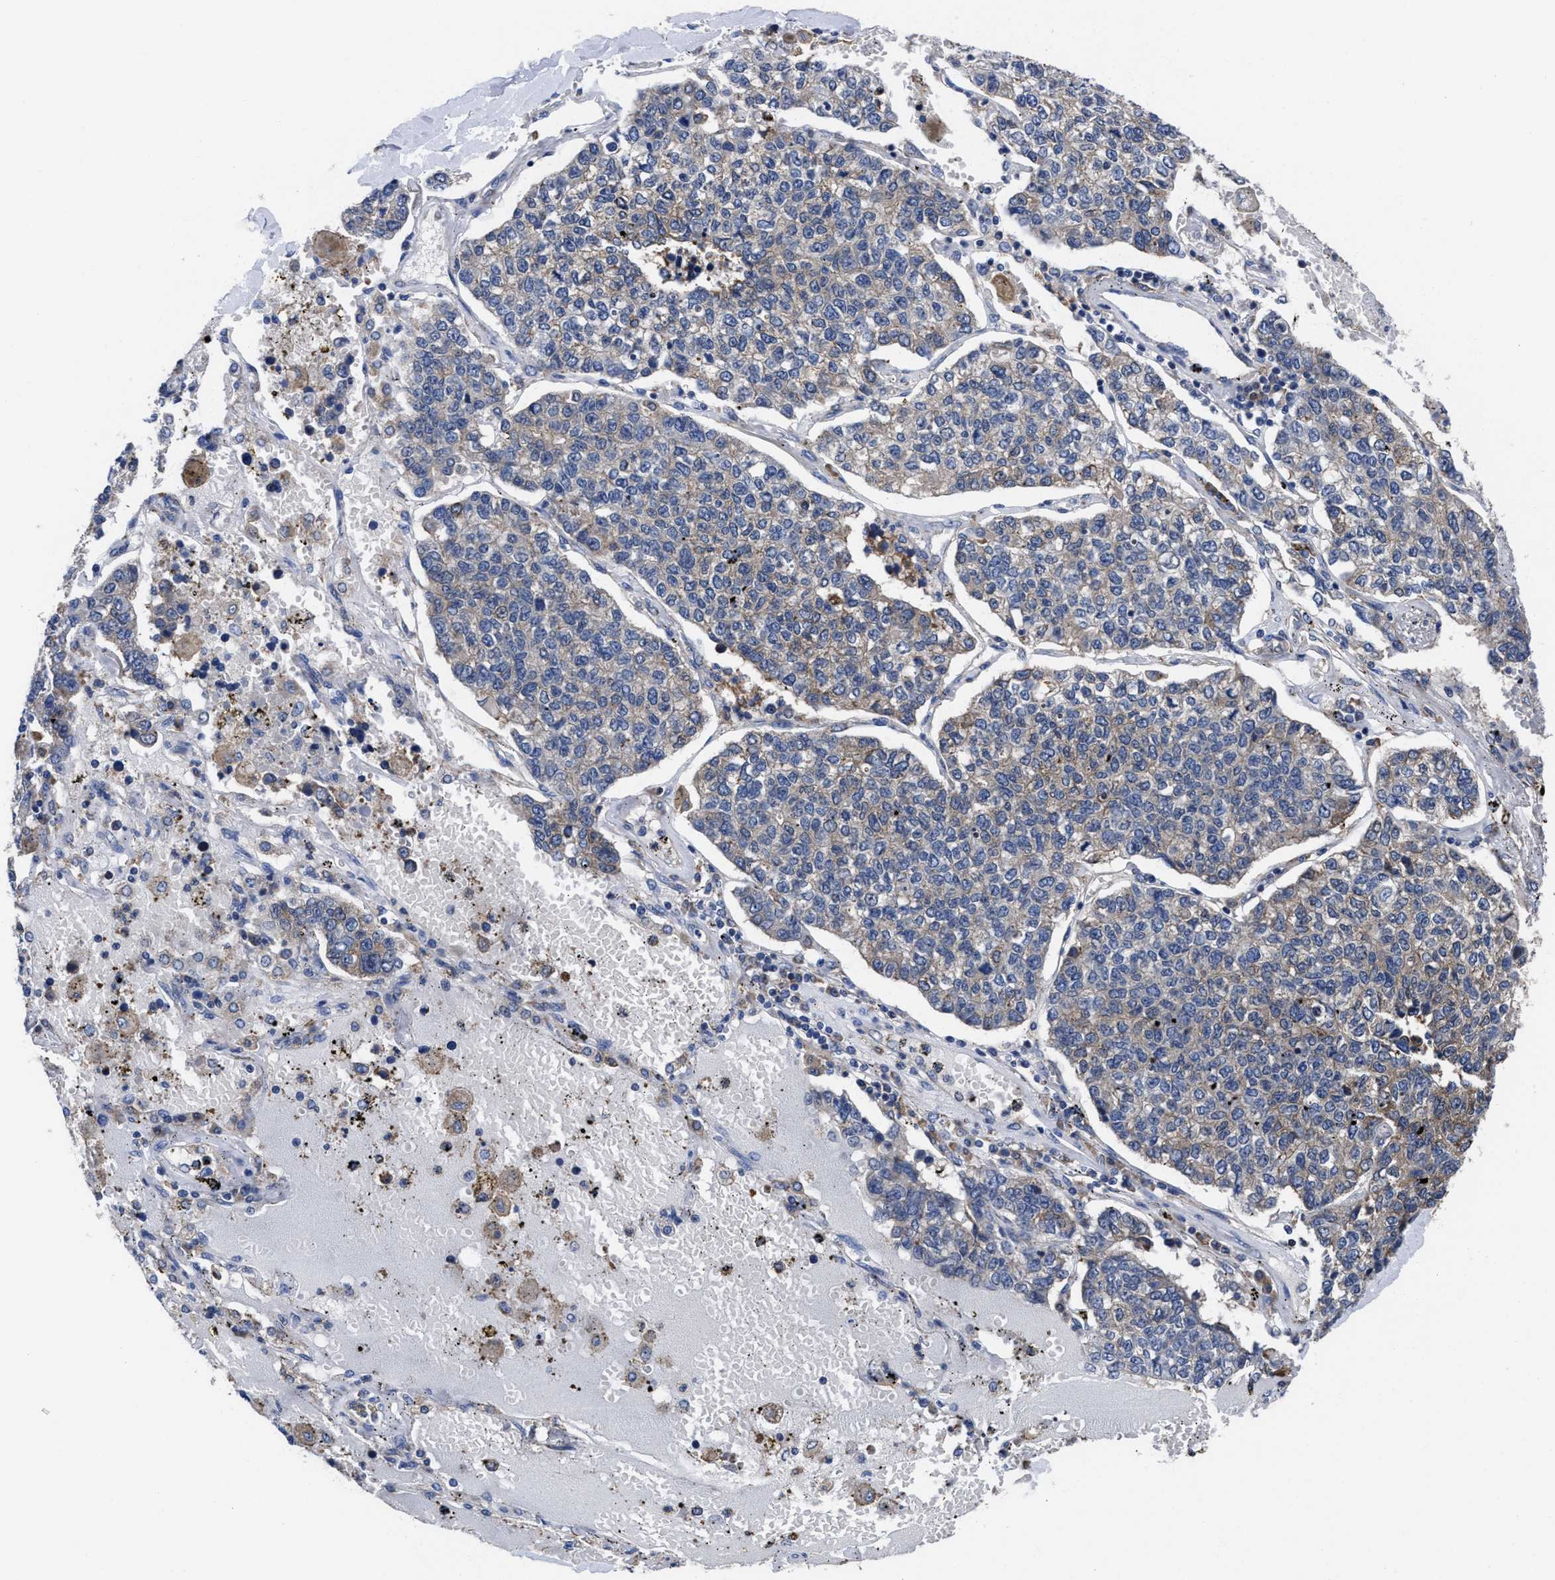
{"staining": {"intensity": "weak", "quantity": "25%-75%", "location": "cytoplasmic/membranous"}, "tissue": "lung cancer", "cell_type": "Tumor cells", "image_type": "cancer", "snomed": [{"axis": "morphology", "description": "Adenocarcinoma, NOS"}, {"axis": "topography", "description": "Lung"}], "caption": "Protein expression analysis of human lung cancer reveals weak cytoplasmic/membranous positivity in approximately 25%-75% of tumor cells.", "gene": "TXNDC17", "patient": {"sex": "male", "age": 49}}